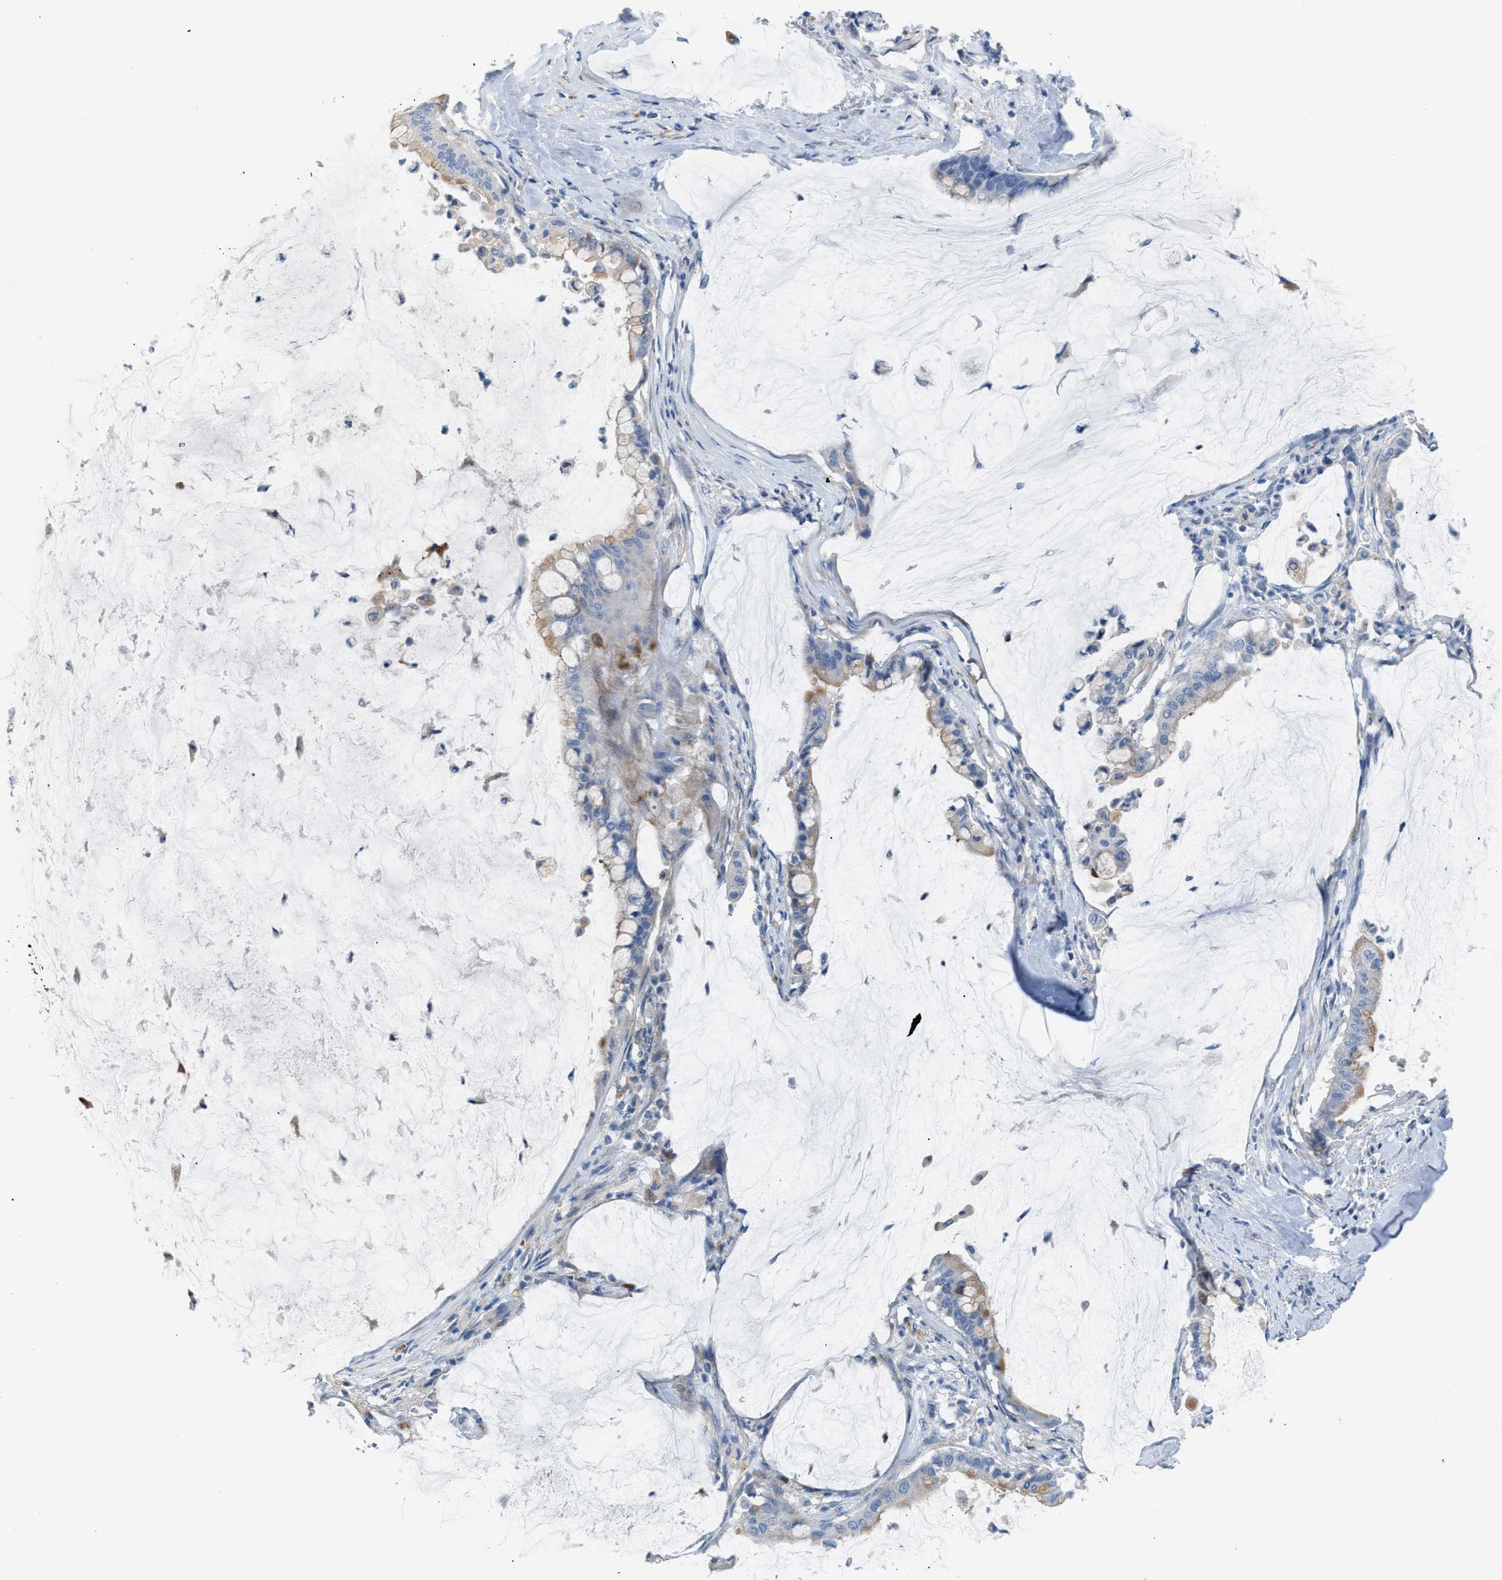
{"staining": {"intensity": "weak", "quantity": "<25%", "location": "cytoplasmic/membranous"}, "tissue": "pancreatic cancer", "cell_type": "Tumor cells", "image_type": "cancer", "snomed": [{"axis": "morphology", "description": "Adenocarcinoma, NOS"}, {"axis": "topography", "description": "Pancreas"}], "caption": "High magnification brightfield microscopy of pancreatic cancer (adenocarcinoma) stained with DAB (brown) and counterstained with hematoxylin (blue): tumor cells show no significant staining.", "gene": "ASPA", "patient": {"sex": "male", "age": 41}}